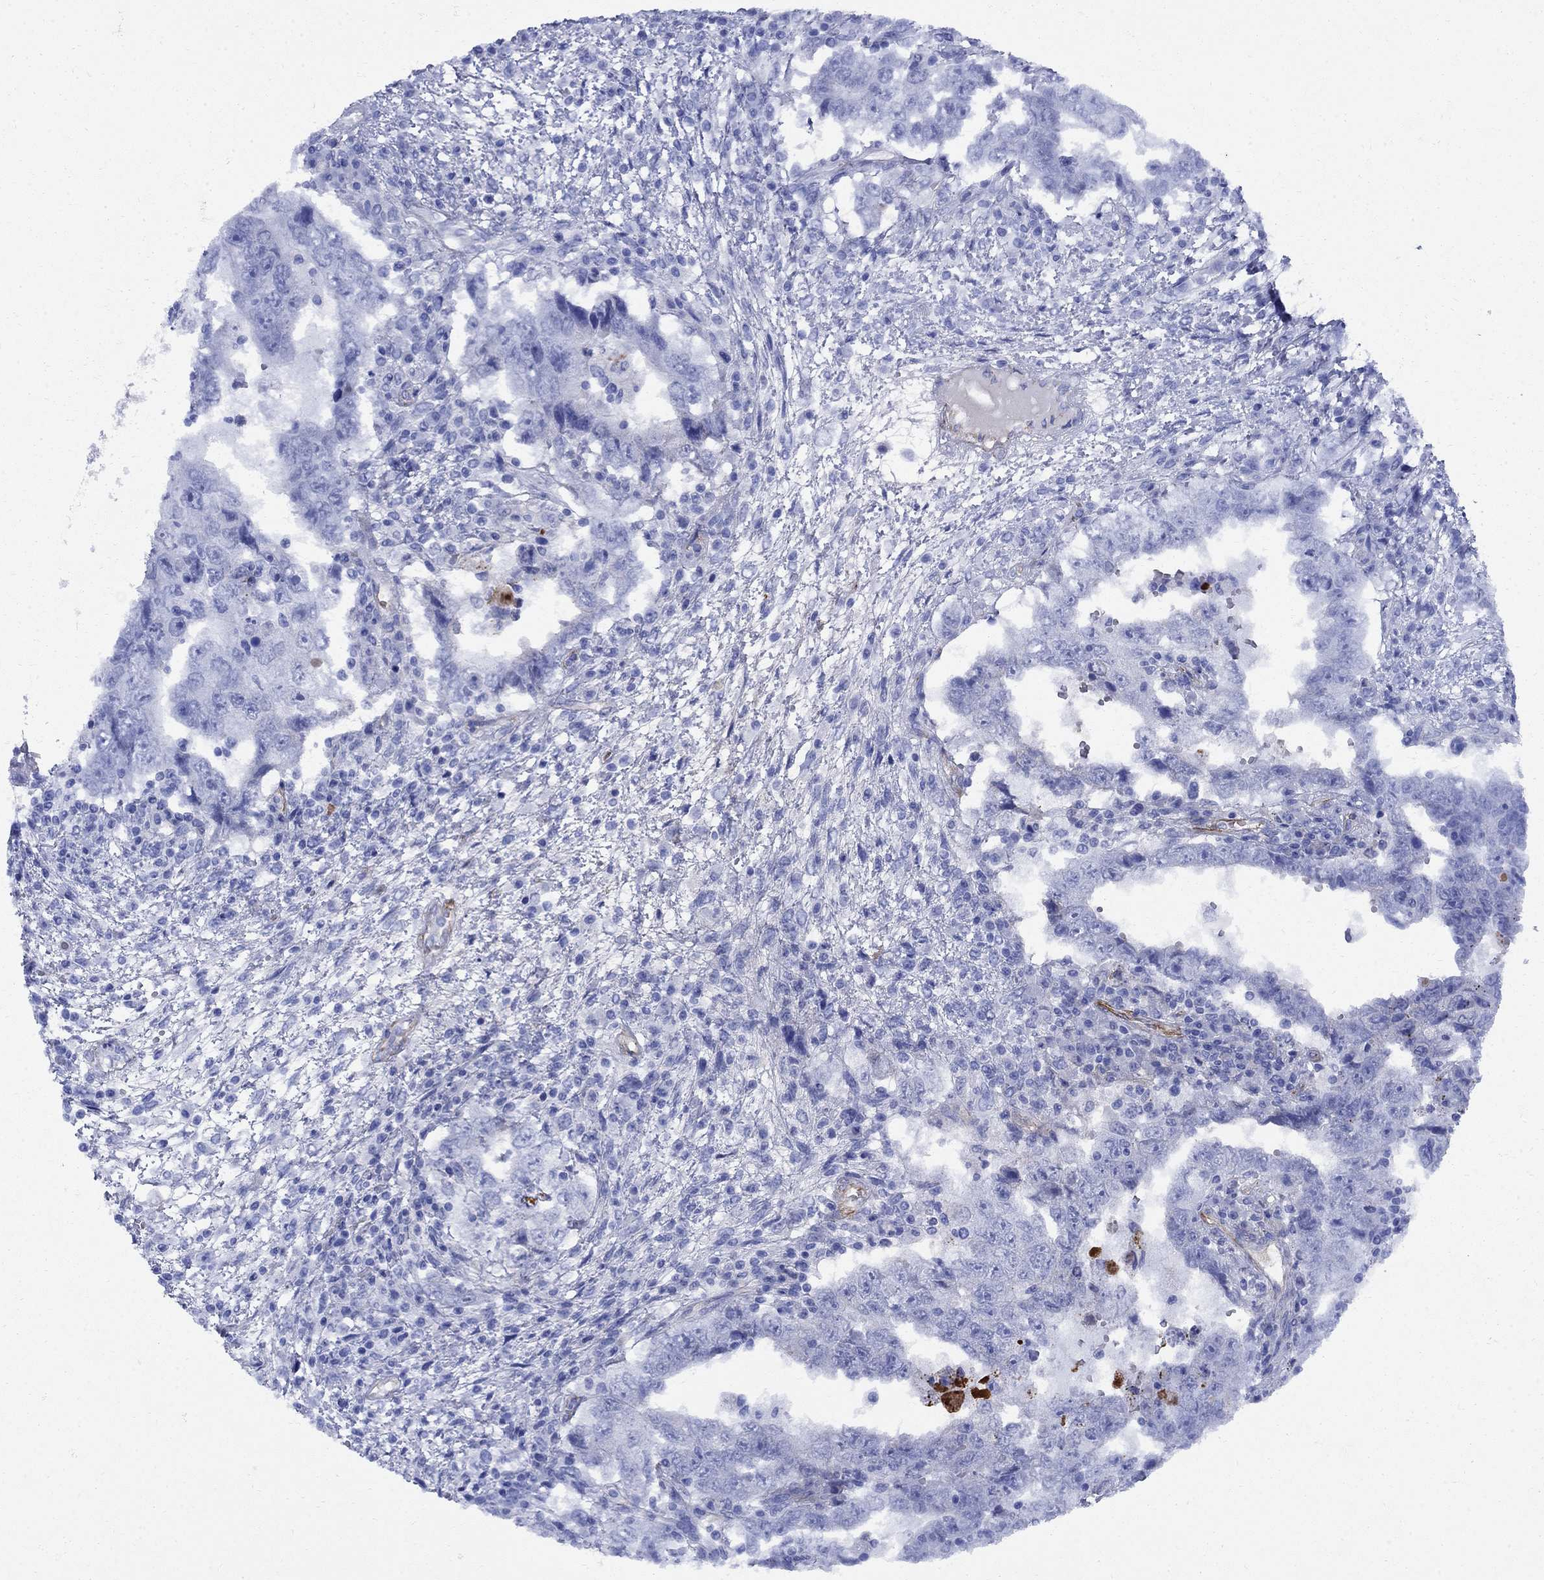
{"staining": {"intensity": "negative", "quantity": "none", "location": "none"}, "tissue": "testis cancer", "cell_type": "Tumor cells", "image_type": "cancer", "snomed": [{"axis": "morphology", "description": "Carcinoma, Embryonal, NOS"}, {"axis": "topography", "description": "Testis"}], "caption": "Testis cancer stained for a protein using IHC exhibits no positivity tumor cells.", "gene": "VTN", "patient": {"sex": "male", "age": 26}}